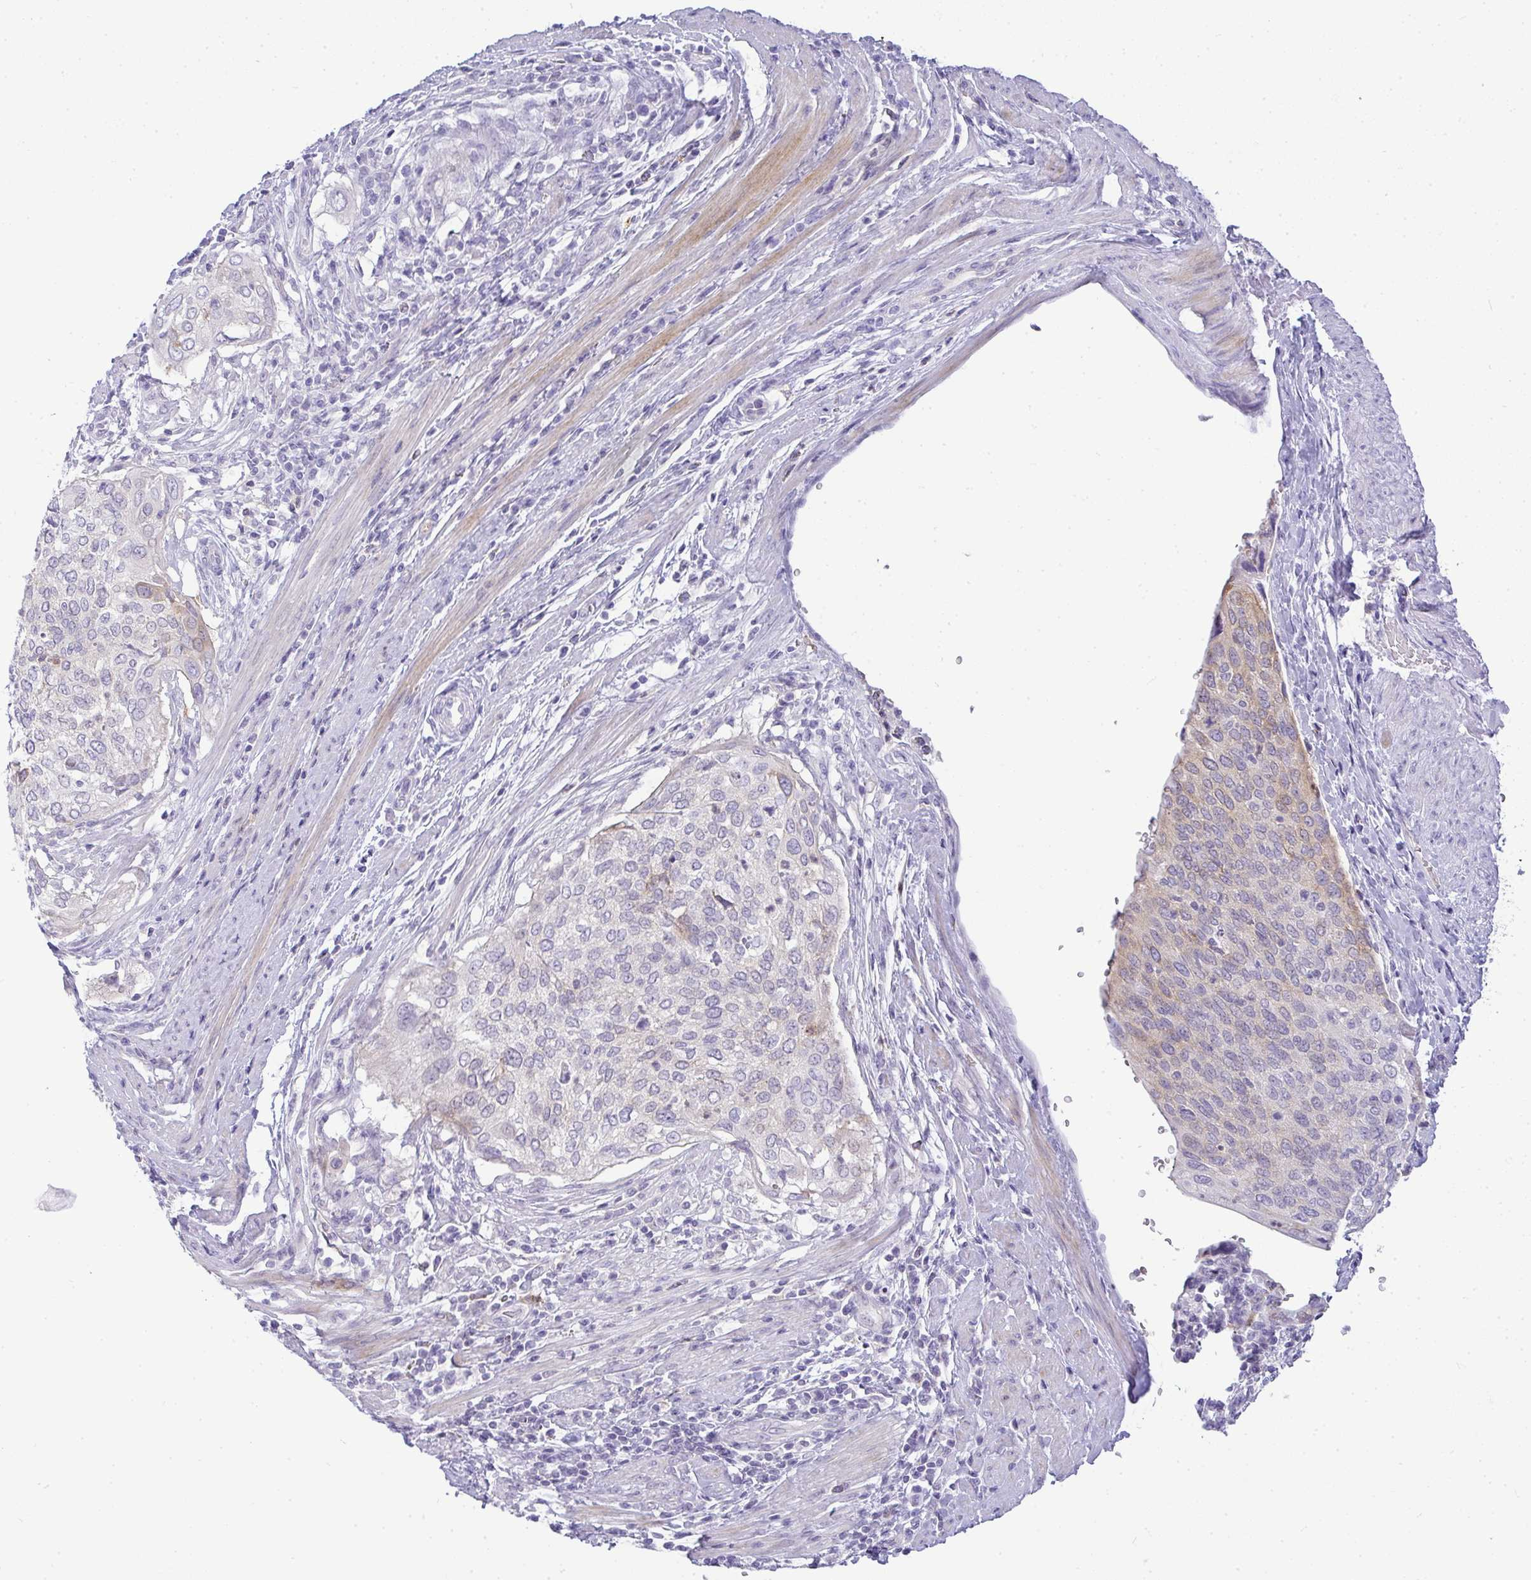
{"staining": {"intensity": "moderate", "quantity": "<25%", "location": "cytoplasmic/membranous"}, "tissue": "cervical cancer", "cell_type": "Tumor cells", "image_type": "cancer", "snomed": [{"axis": "morphology", "description": "Squamous cell carcinoma, NOS"}, {"axis": "topography", "description": "Cervix"}], "caption": "The immunohistochemical stain shows moderate cytoplasmic/membranous expression in tumor cells of cervical cancer tissue.", "gene": "LIPE", "patient": {"sex": "female", "age": 38}}